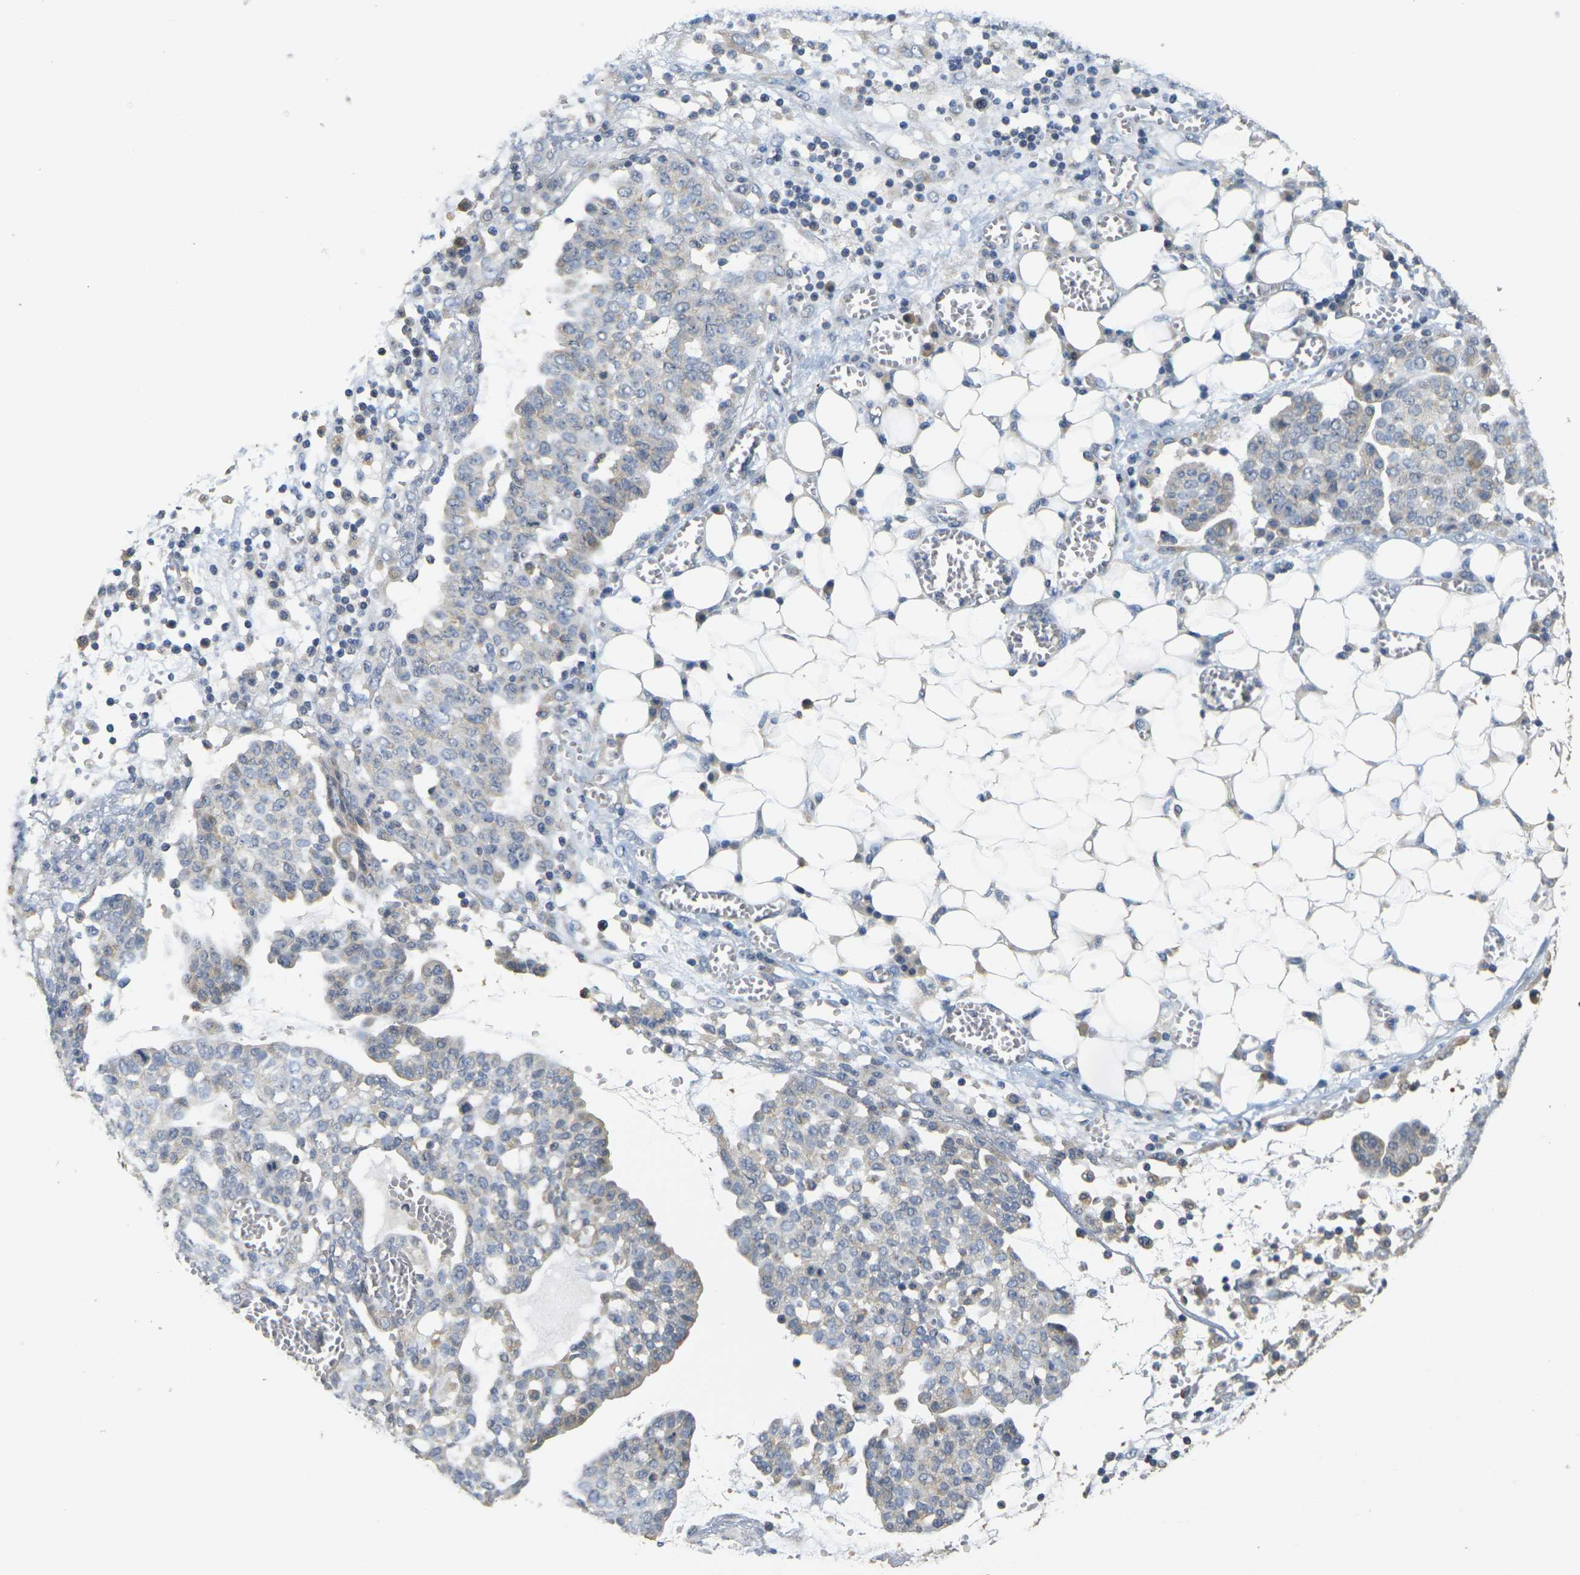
{"staining": {"intensity": "weak", "quantity": "<25%", "location": "cytoplasmic/membranous"}, "tissue": "ovarian cancer", "cell_type": "Tumor cells", "image_type": "cancer", "snomed": [{"axis": "morphology", "description": "Cystadenocarcinoma, serous, NOS"}, {"axis": "topography", "description": "Soft tissue"}, {"axis": "topography", "description": "Ovary"}], "caption": "IHC of ovarian cancer exhibits no expression in tumor cells.", "gene": "GDAP1", "patient": {"sex": "female", "age": 57}}